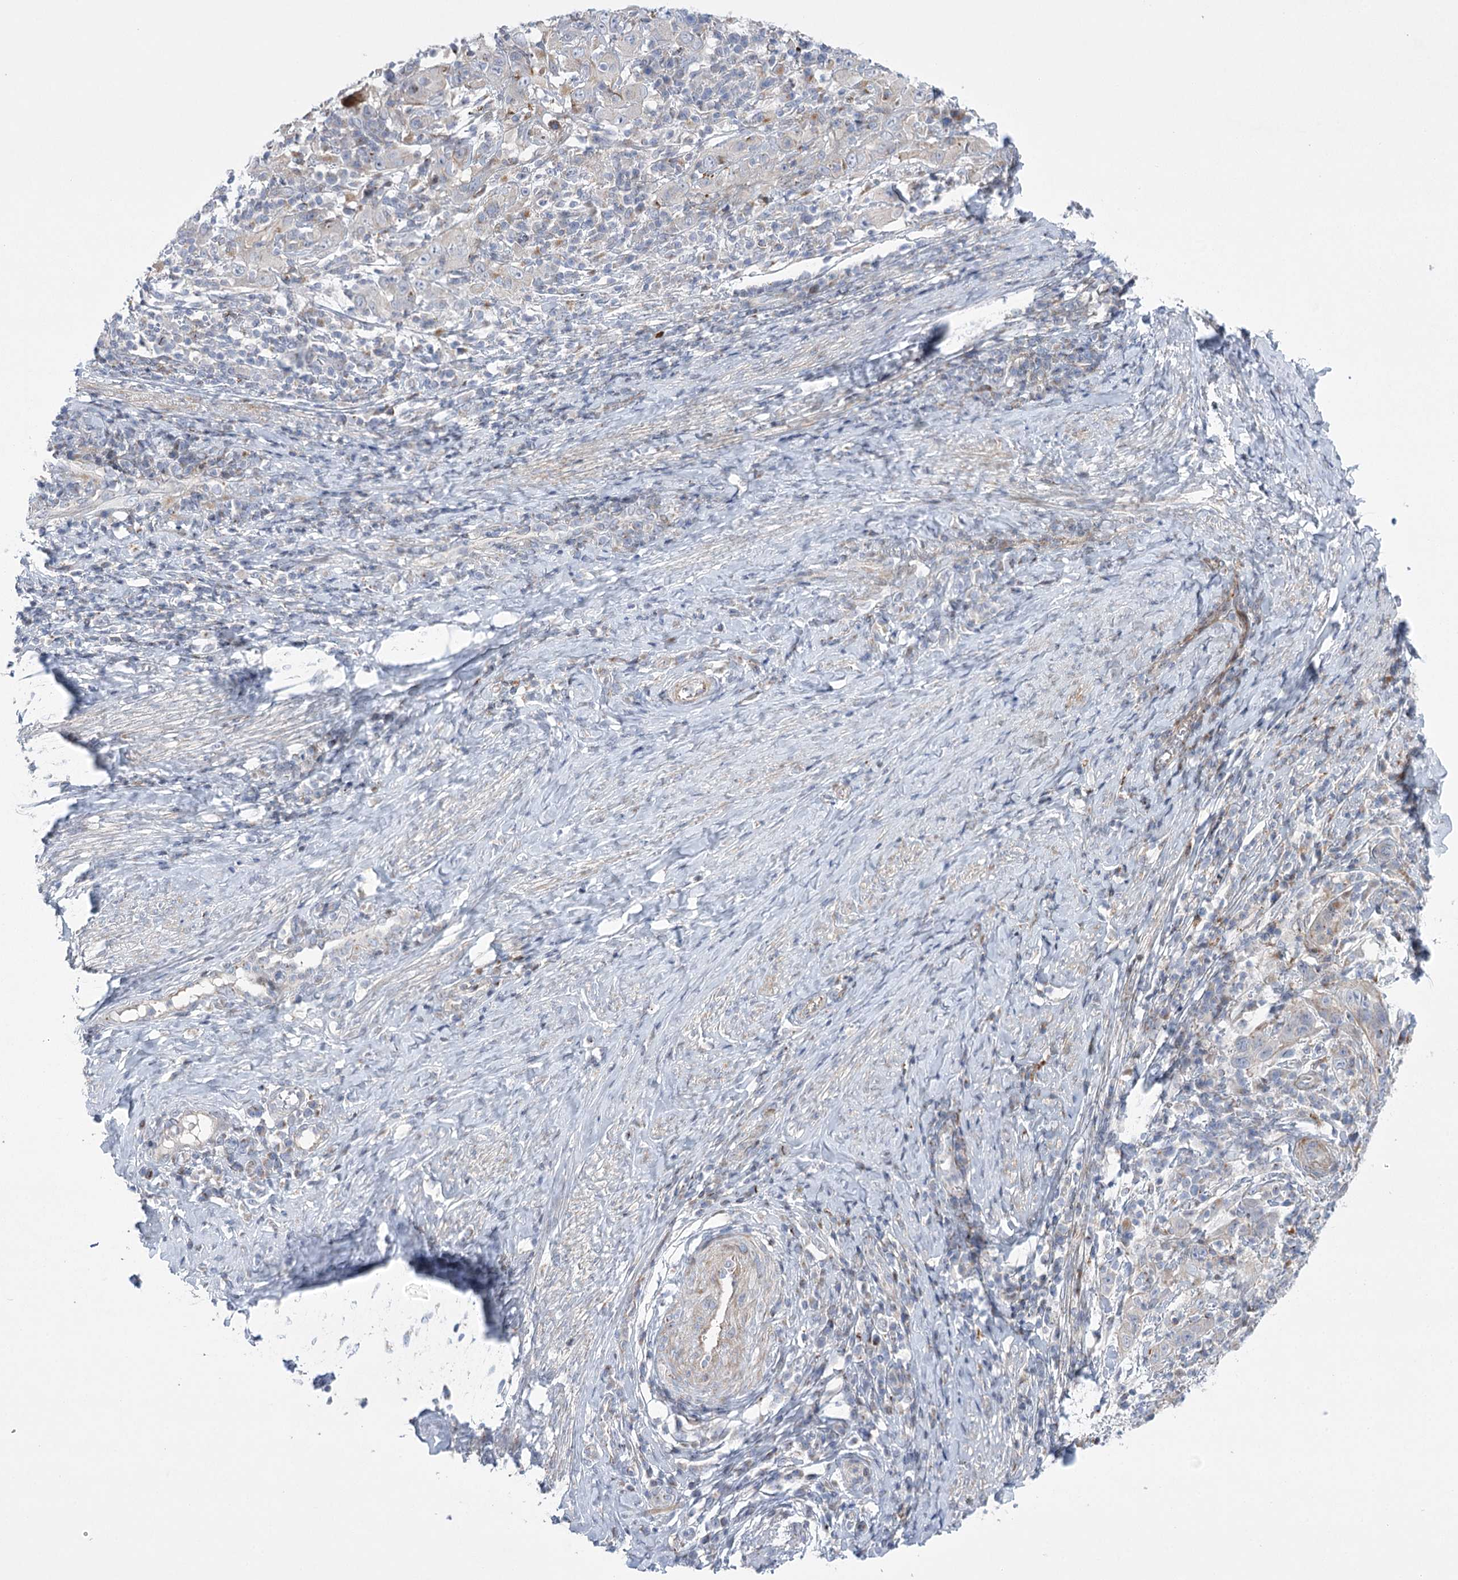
{"staining": {"intensity": "negative", "quantity": "none", "location": "none"}, "tissue": "cervical cancer", "cell_type": "Tumor cells", "image_type": "cancer", "snomed": [{"axis": "morphology", "description": "Squamous cell carcinoma, NOS"}, {"axis": "topography", "description": "Cervix"}], "caption": "Squamous cell carcinoma (cervical) stained for a protein using immunohistochemistry (IHC) exhibits no staining tumor cells.", "gene": "NME7", "patient": {"sex": "female", "age": 46}}